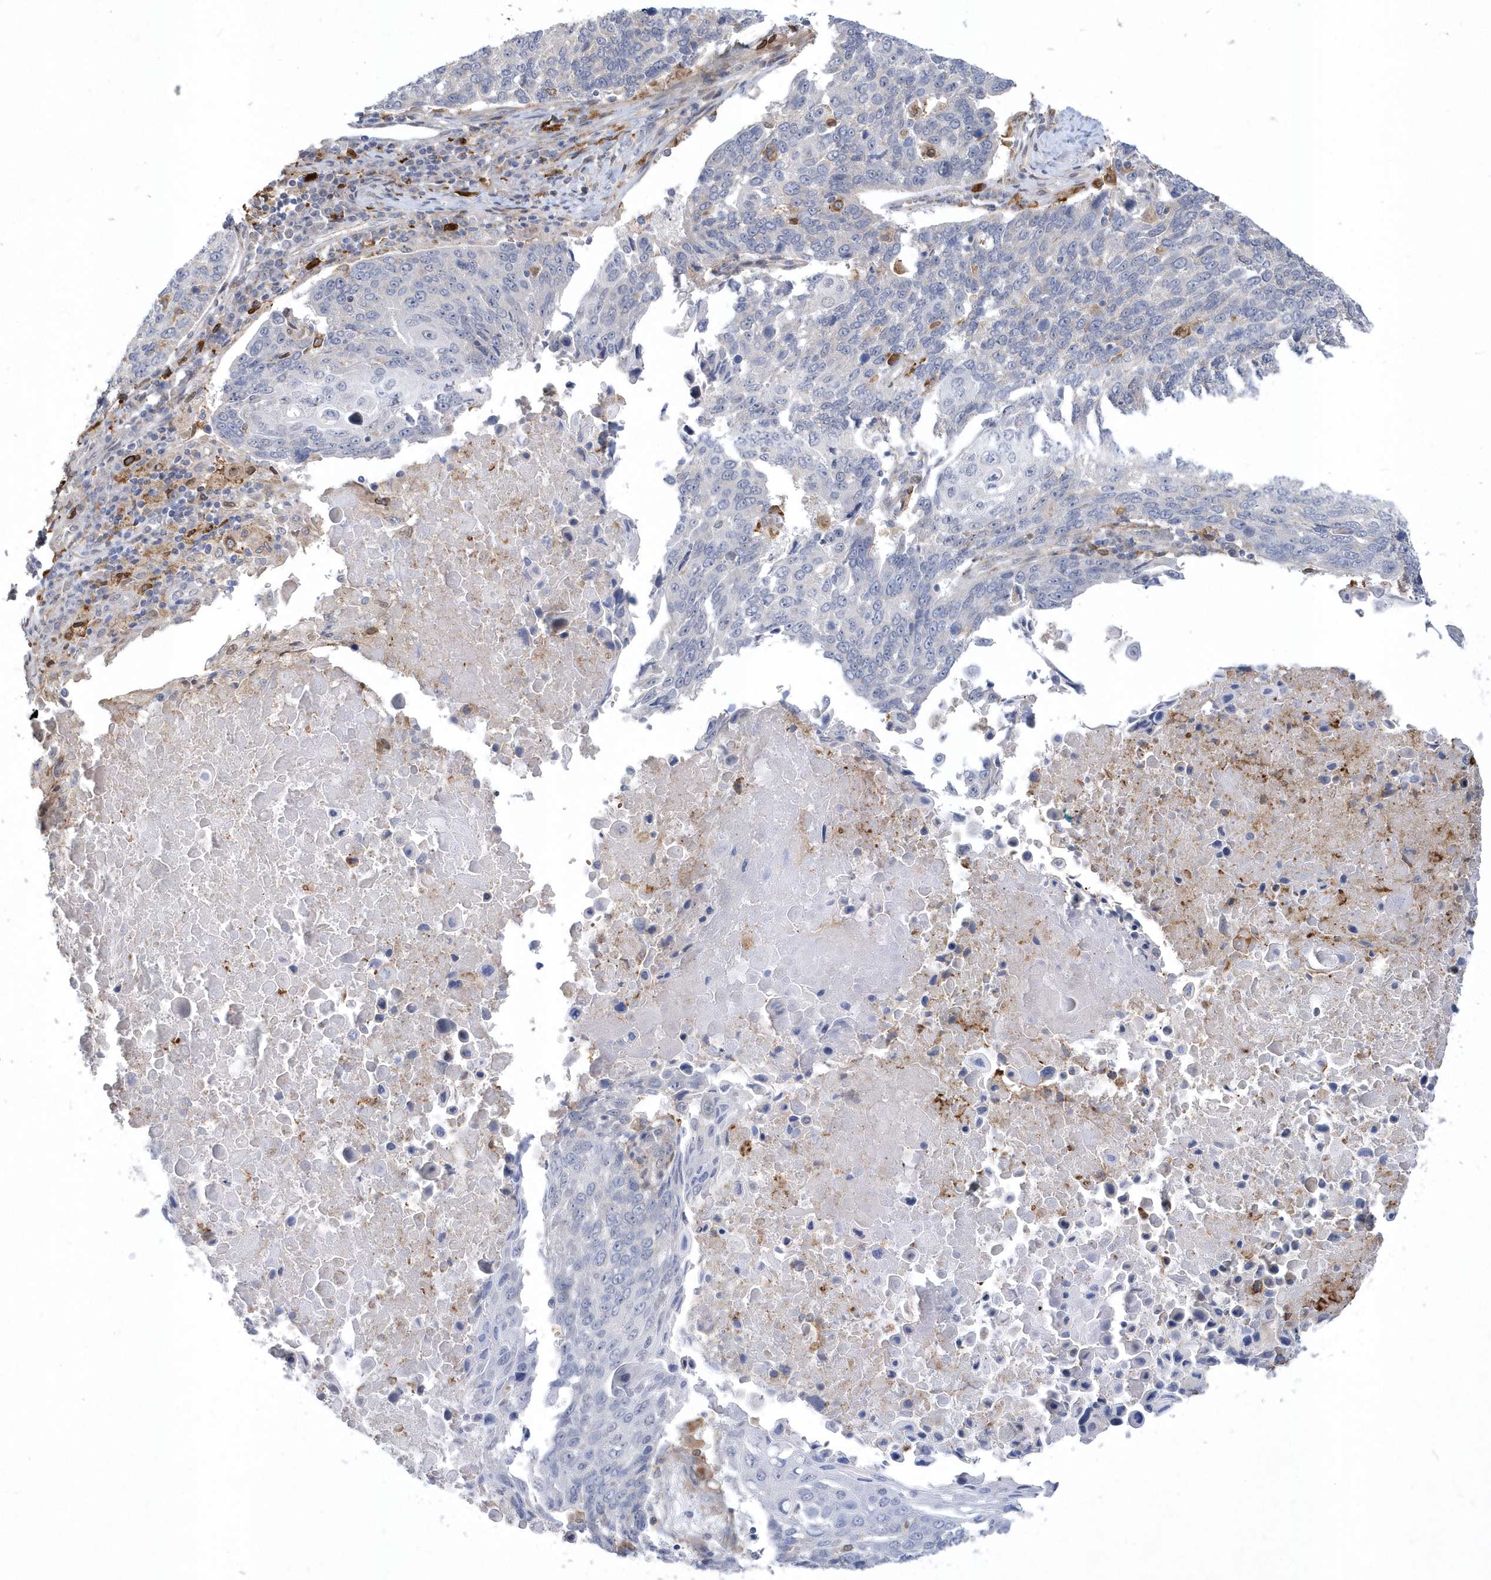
{"staining": {"intensity": "negative", "quantity": "none", "location": "none"}, "tissue": "lung cancer", "cell_type": "Tumor cells", "image_type": "cancer", "snomed": [{"axis": "morphology", "description": "Squamous cell carcinoma, NOS"}, {"axis": "topography", "description": "Lung"}], "caption": "This image is of lung squamous cell carcinoma stained with immunohistochemistry to label a protein in brown with the nuclei are counter-stained blue. There is no expression in tumor cells.", "gene": "TSPEAR", "patient": {"sex": "male", "age": 66}}